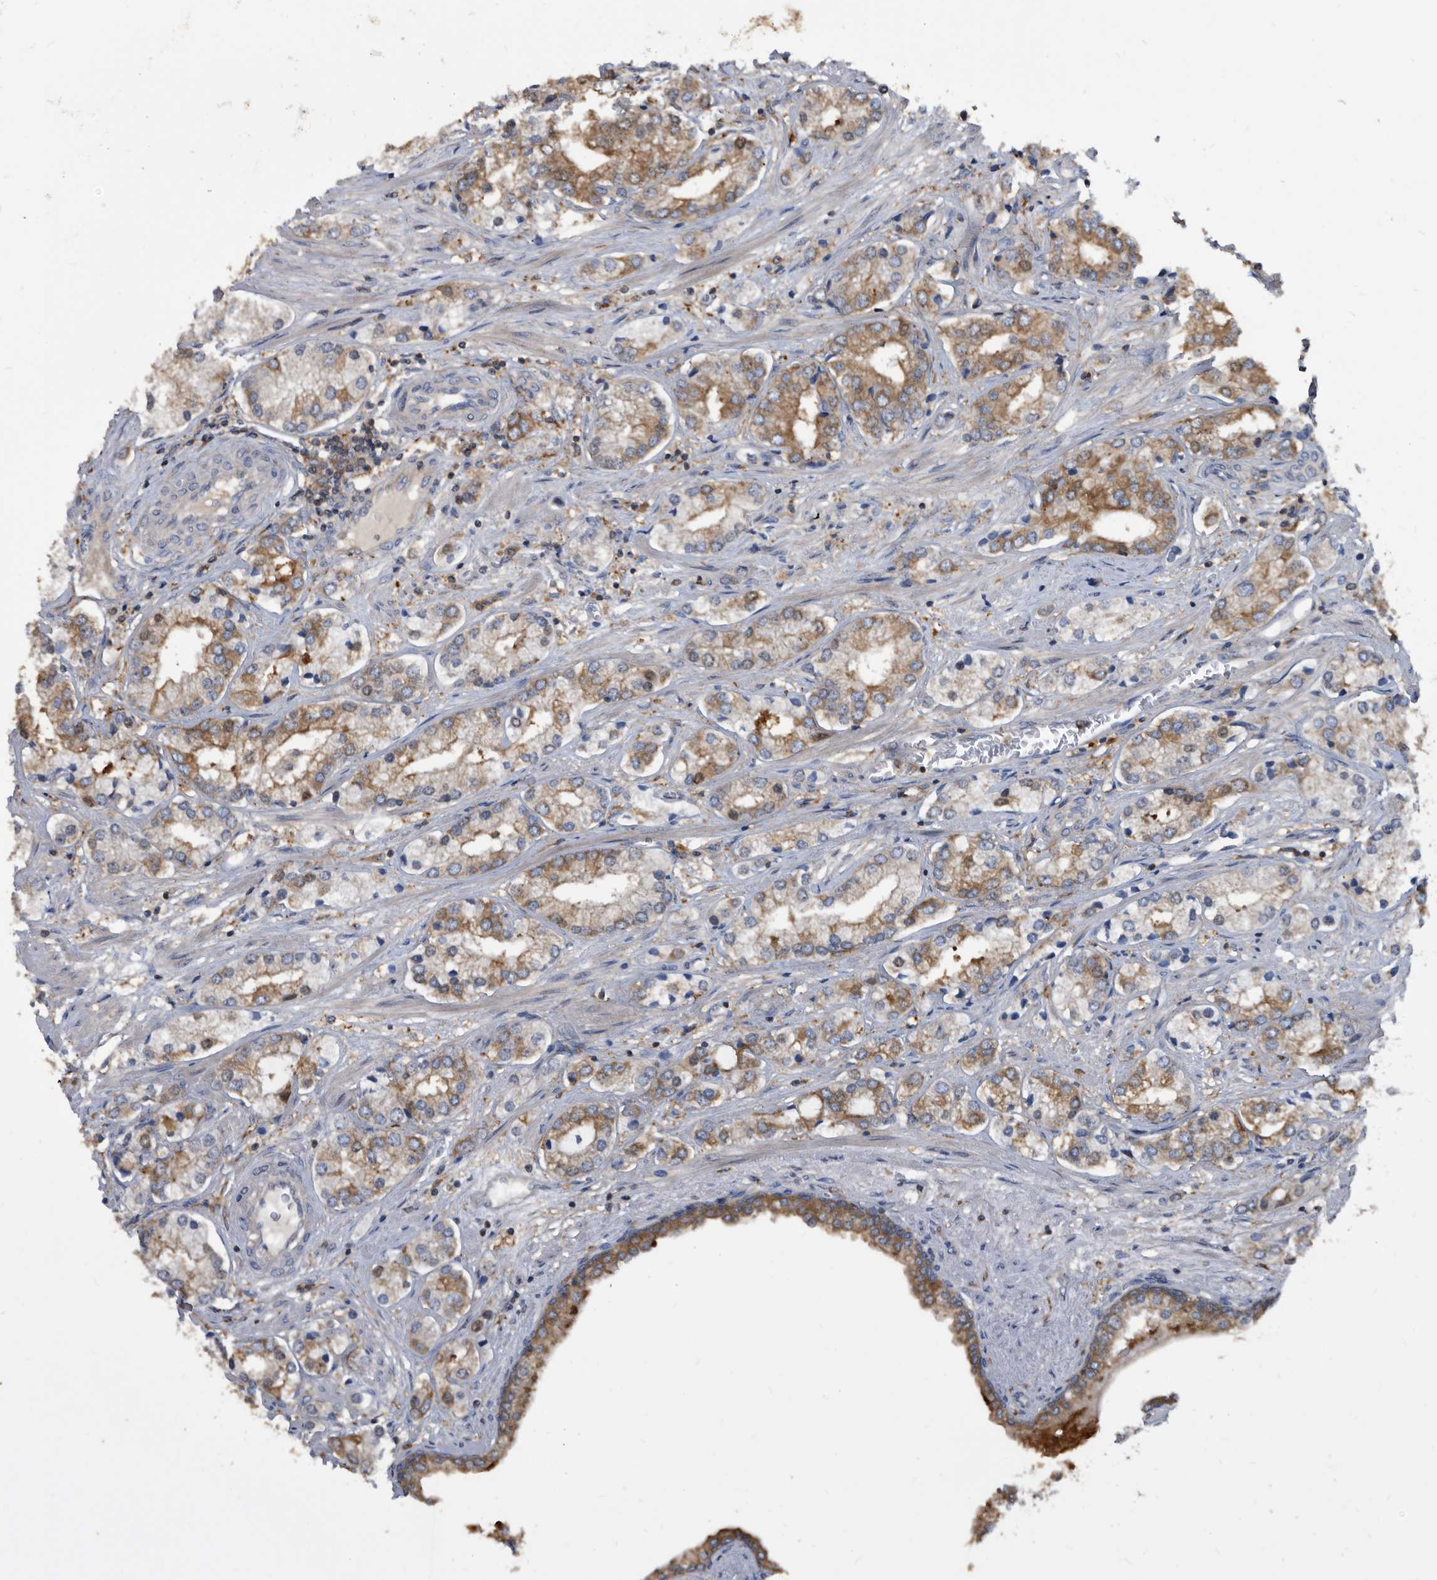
{"staining": {"intensity": "moderate", "quantity": "25%-75%", "location": "cytoplasmic/membranous"}, "tissue": "prostate cancer", "cell_type": "Tumor cells", "image_type": "cancer", "snomed": [{"axis": "morphology", "description": "Adenocarcinoma, High grade"}, {"axis": "topography", "description": "Prostate"}], "caption": "Immunohistochemistry (IHC) staining of adenocarcinoma (high-grade) (prostate), which displays medium levels of moderate cytoplasmic/membranous positivity in approximately 25%-75% of tumor cells indicating moderate cytoplasmic/membranous protein expression. The staining was performed using DAB (brown) for protein detection and nuclei were counterstained in hematoxylin (blue).", "gene": "APEH", "patient": {"sex": "male", "age": 66}}